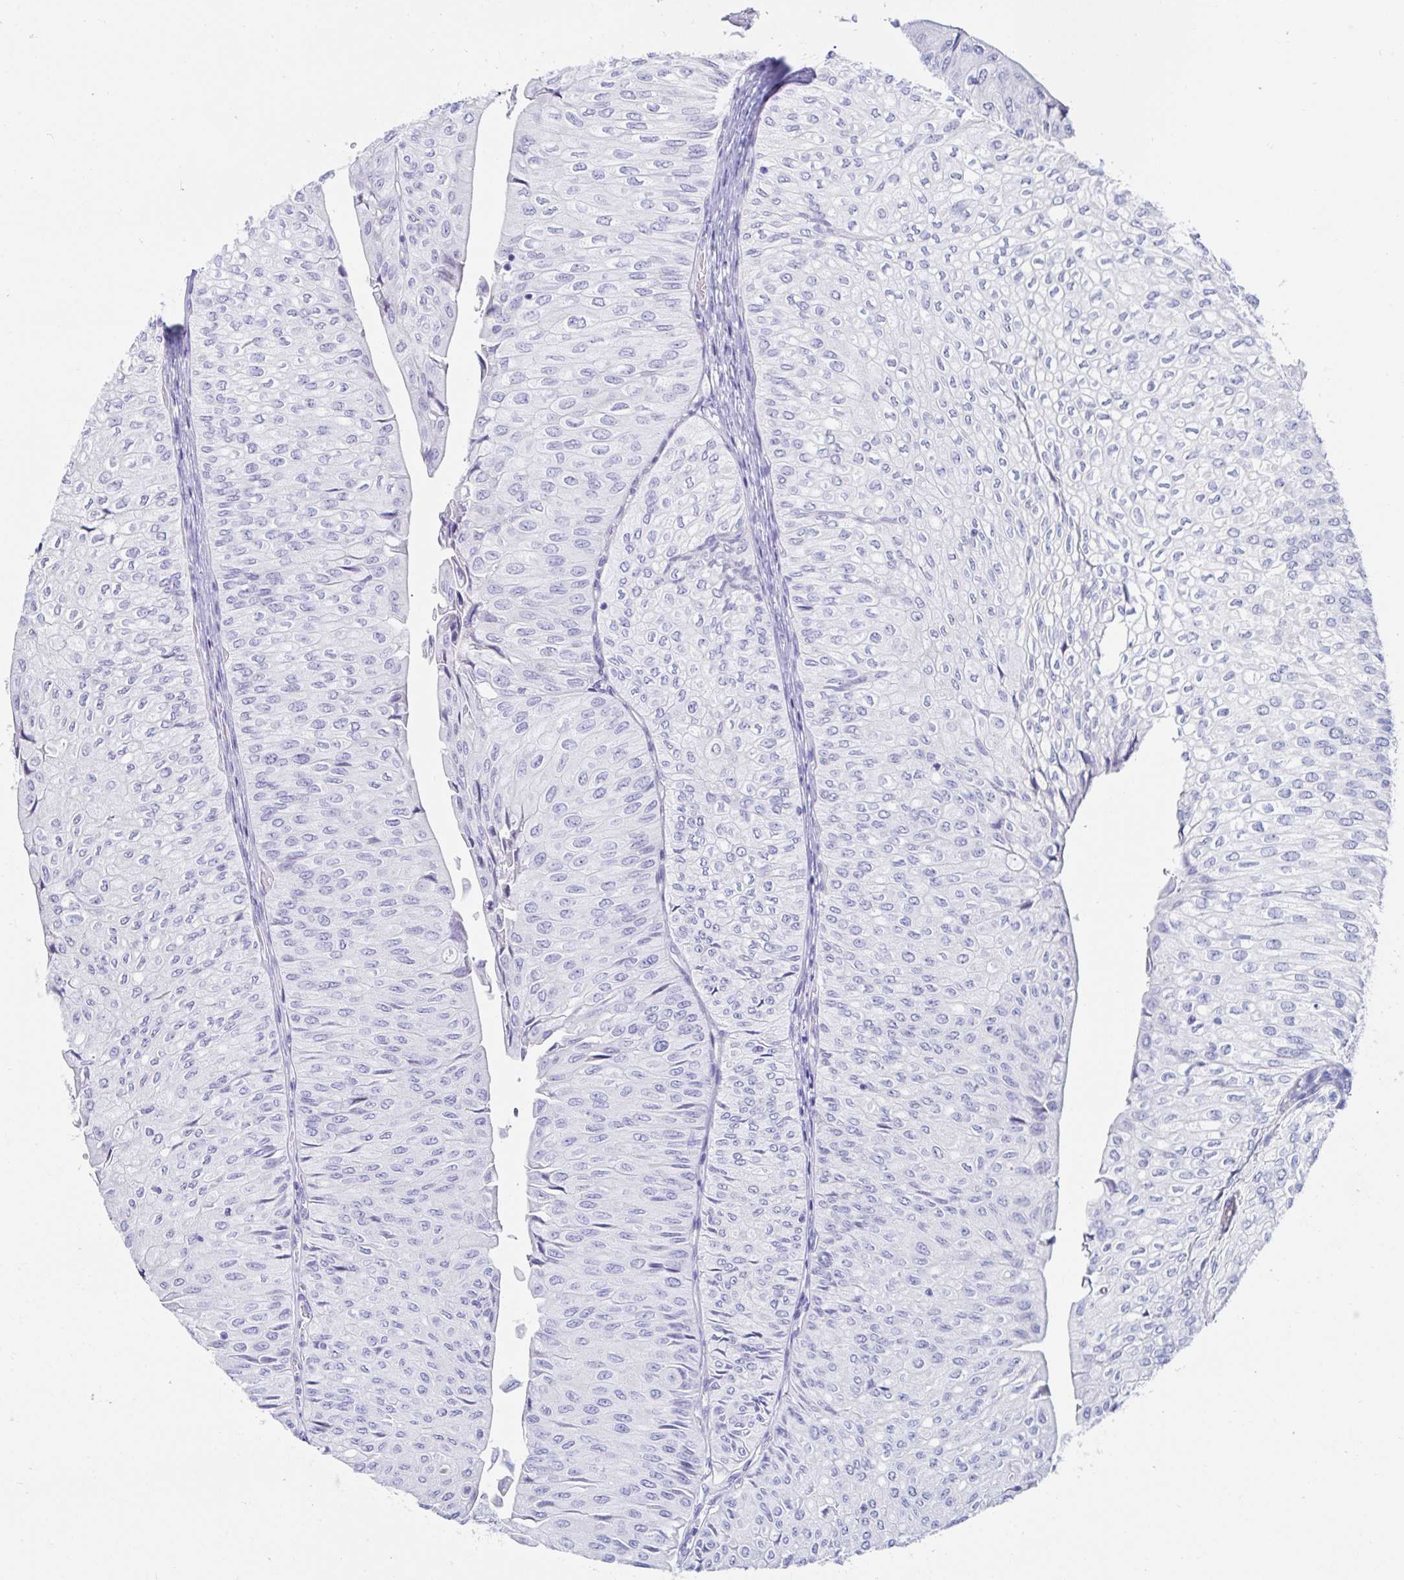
{"staining": {"intensity": "negative", "quantity": "none", "location": "none"}, "tissue": "urothelial cancer", "cell_type": "Tumor cells", "image_type": "cancer", "snomed": [{"axis": "morphology", "description": "Urothelial carcinoma, NOS"}, {"axis": "topography", "description": "Urinary bladder"}], "caption": "IHC image of neoplastic tissue: human urothelial cancer stained with DAB (3,3'-diaminobenzidine) shows no significant protein staining in tumor cells.", "gene": "C4orf17", "patient": {"sex": "male", "age": 62}}